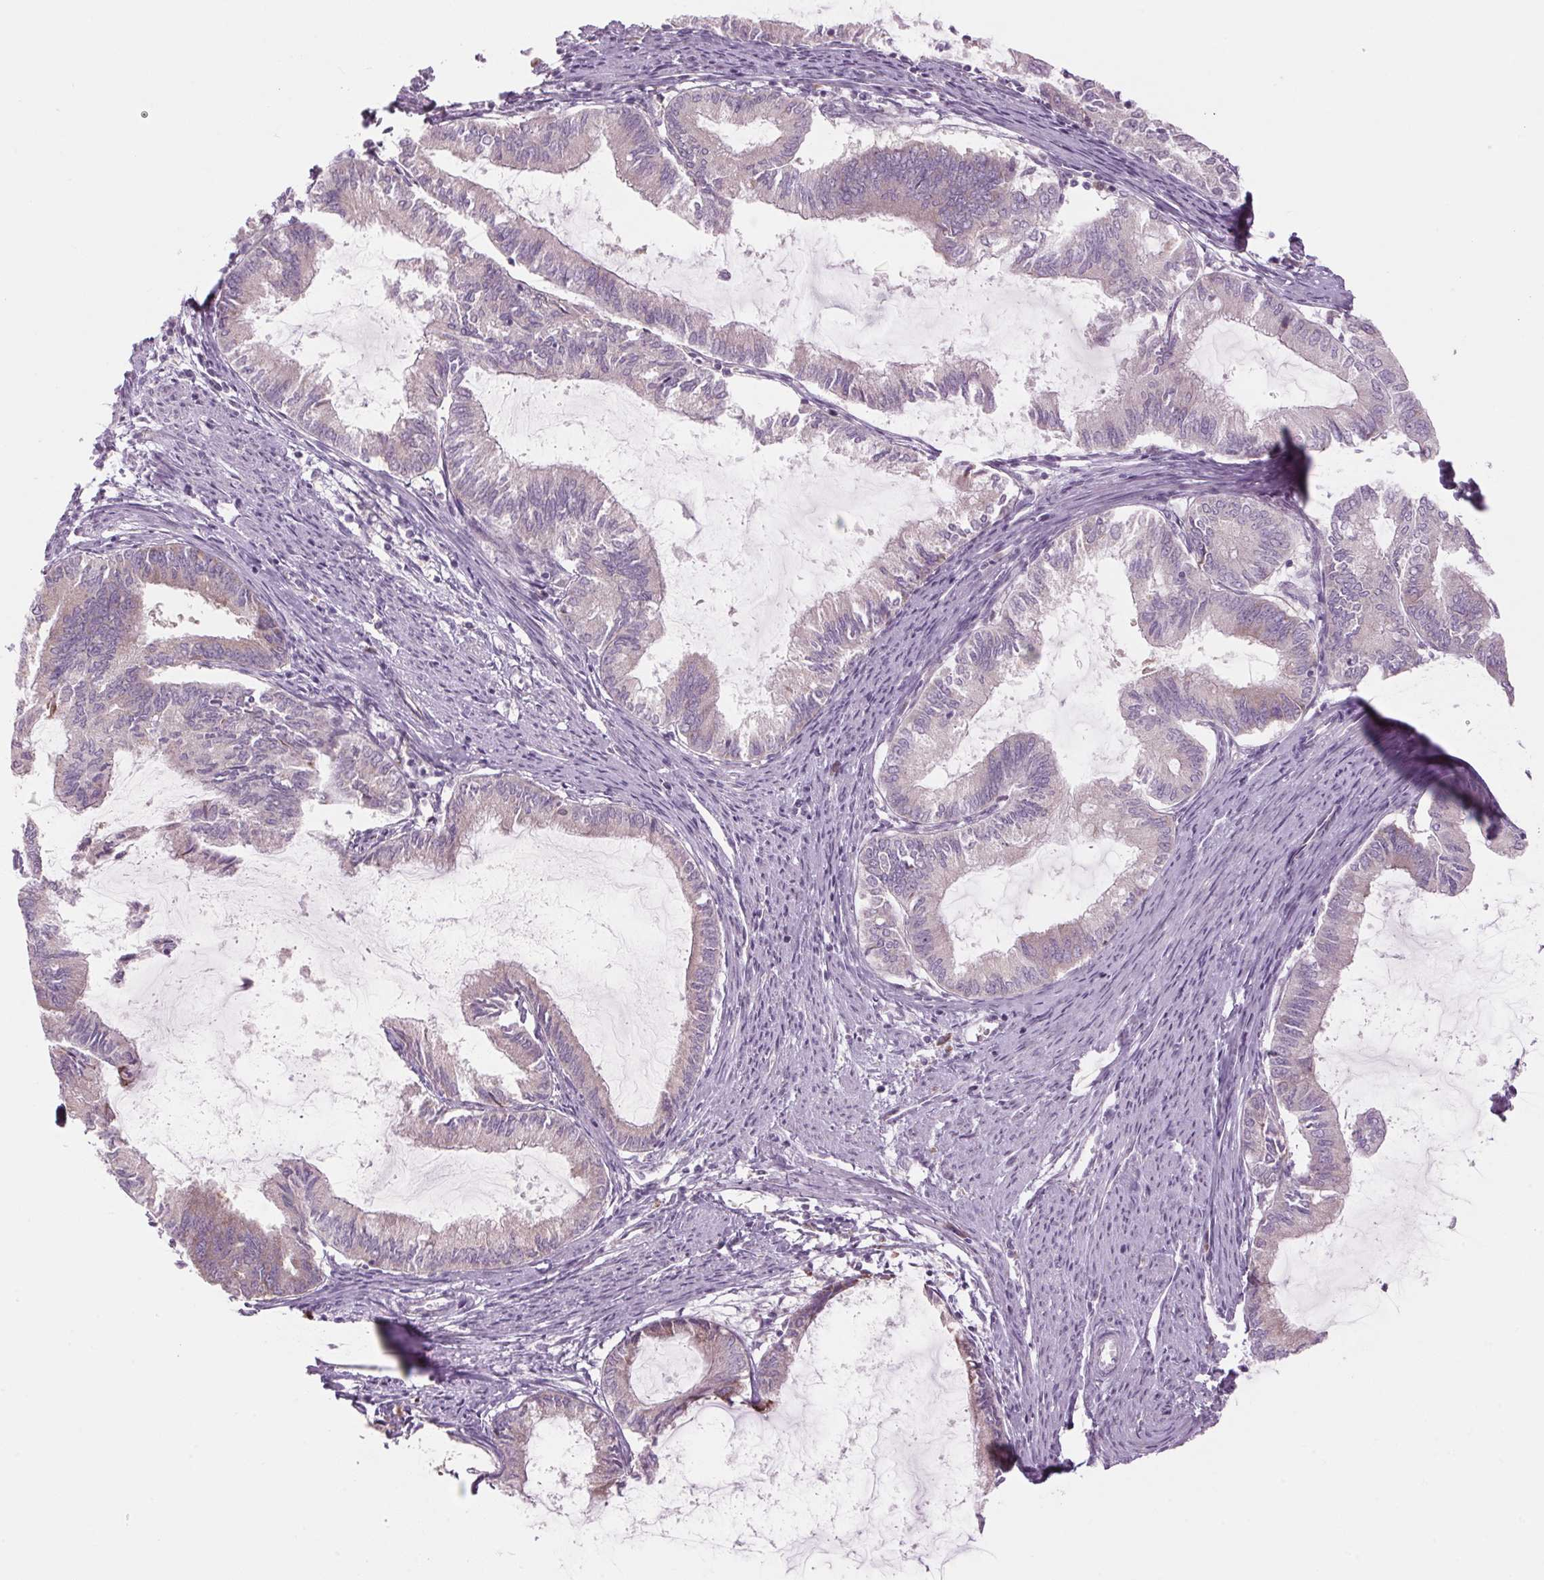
{"staining": {"intensity": "negative", "quantity": "none", "location": "none"}, "tissue": "endometrial cancer", "cell_type": "Tumor cells", "image_type": "cancer", "snomed": [{"axis": "morphology", "description": "Adenocarcinoma, NOS"}, {"axis": "topography", "description": "Endometrium"}], "caption": "This histopathology image is of endometrial adenocarcinoma stained with IHC to label a protein in brown with the nuclei are counter-stained blue. There is no expression in tumor cells.", "gene": "GNMT", "patient": {"sex": "female", "age": 86}}